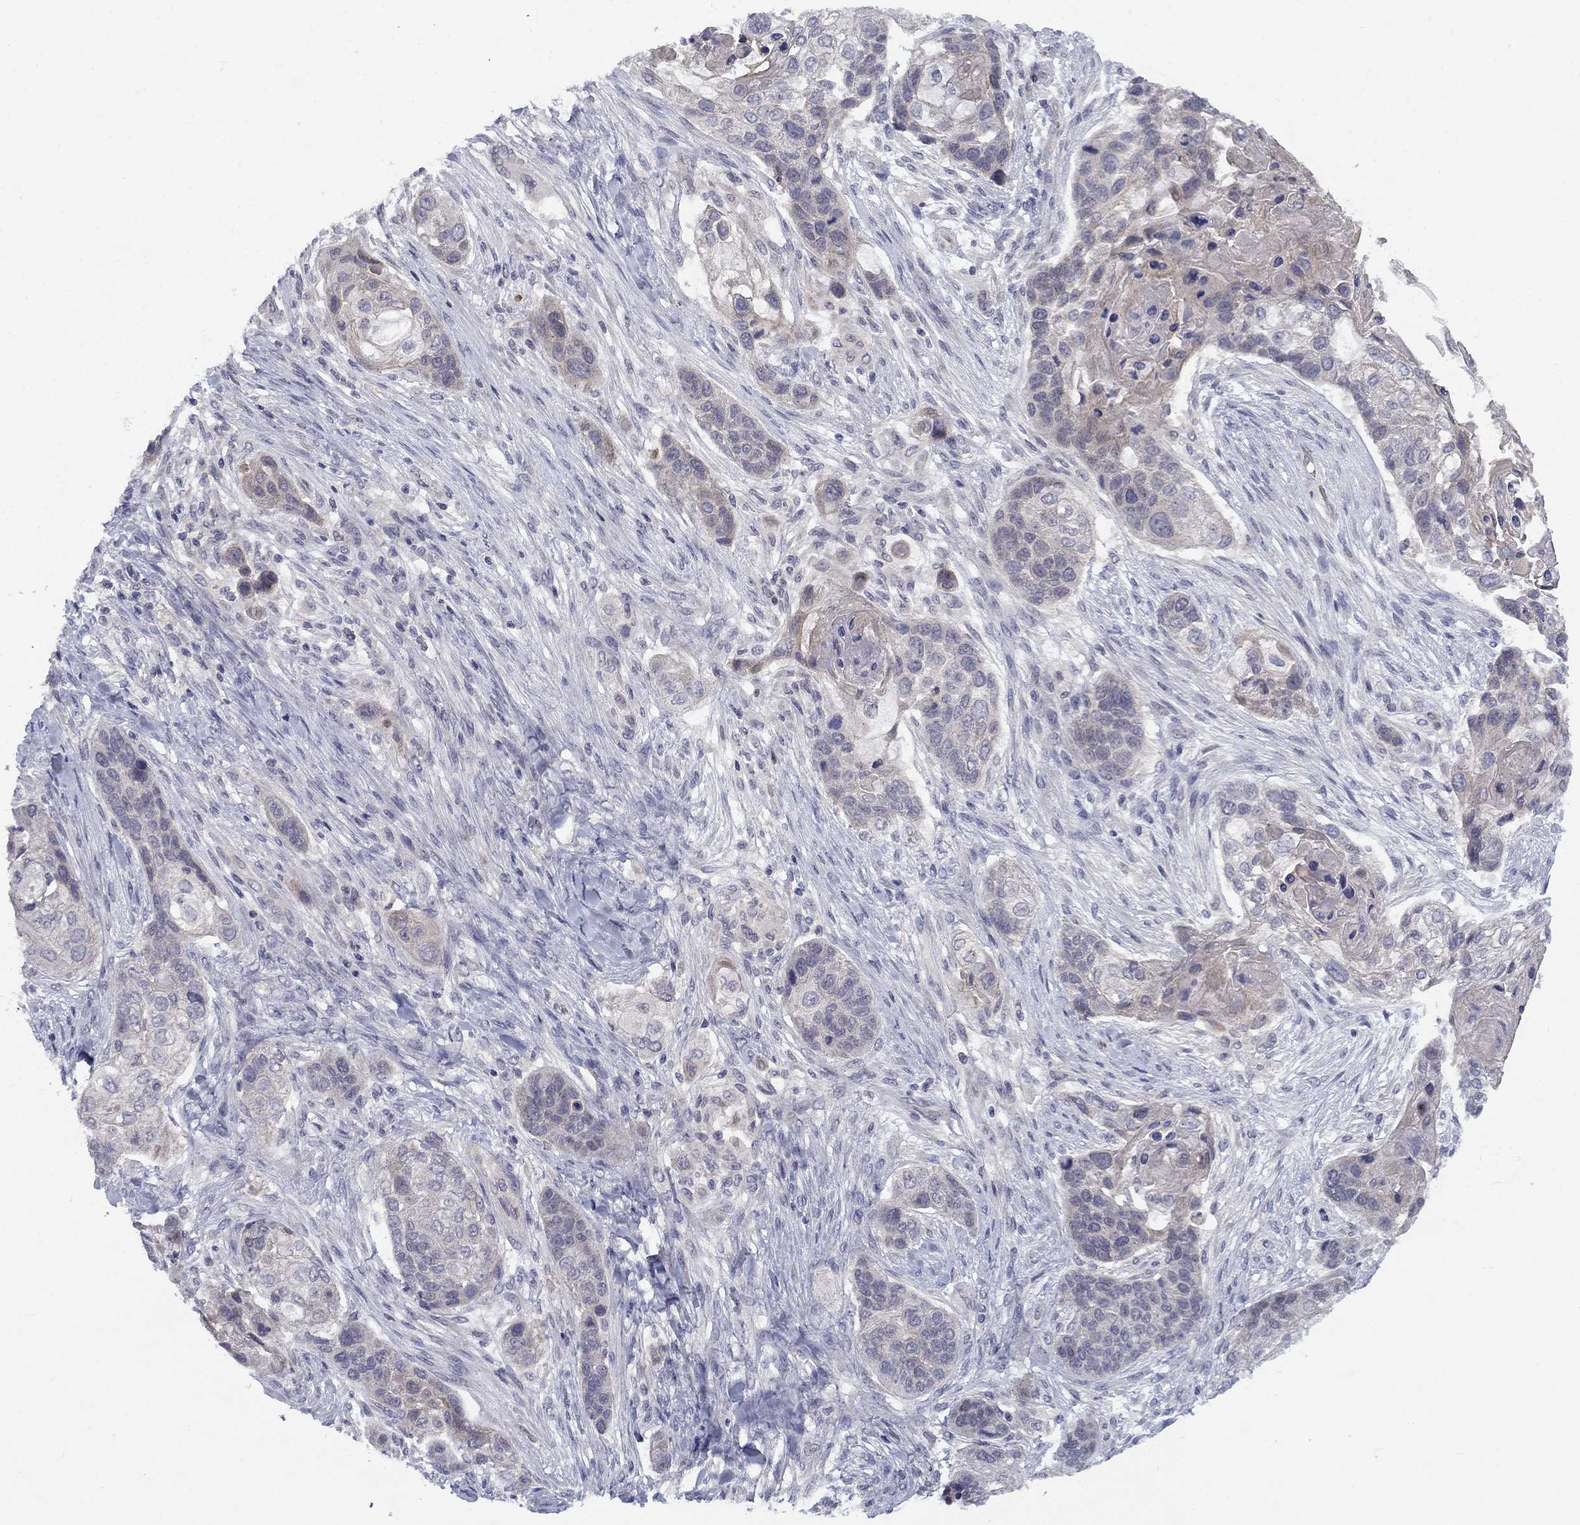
{"staining": {"intensity": "negative", "quantity": "none", "location": "none"}, "tissue": "lung cancer", "cell_type": "Tumor cells", "image_type": "cancer", "snomed": [{"axis": "morphology", "description": "Squamous cell carcinoma, NOS"}, {"axis": "topography", "description": "Lung"}], "caption": "Tumor cells show no significant protein staining in squamous cell carcinoma (lung).", "gene": "CACNA1A", "patient": {"sex": "male", "age": 69}}